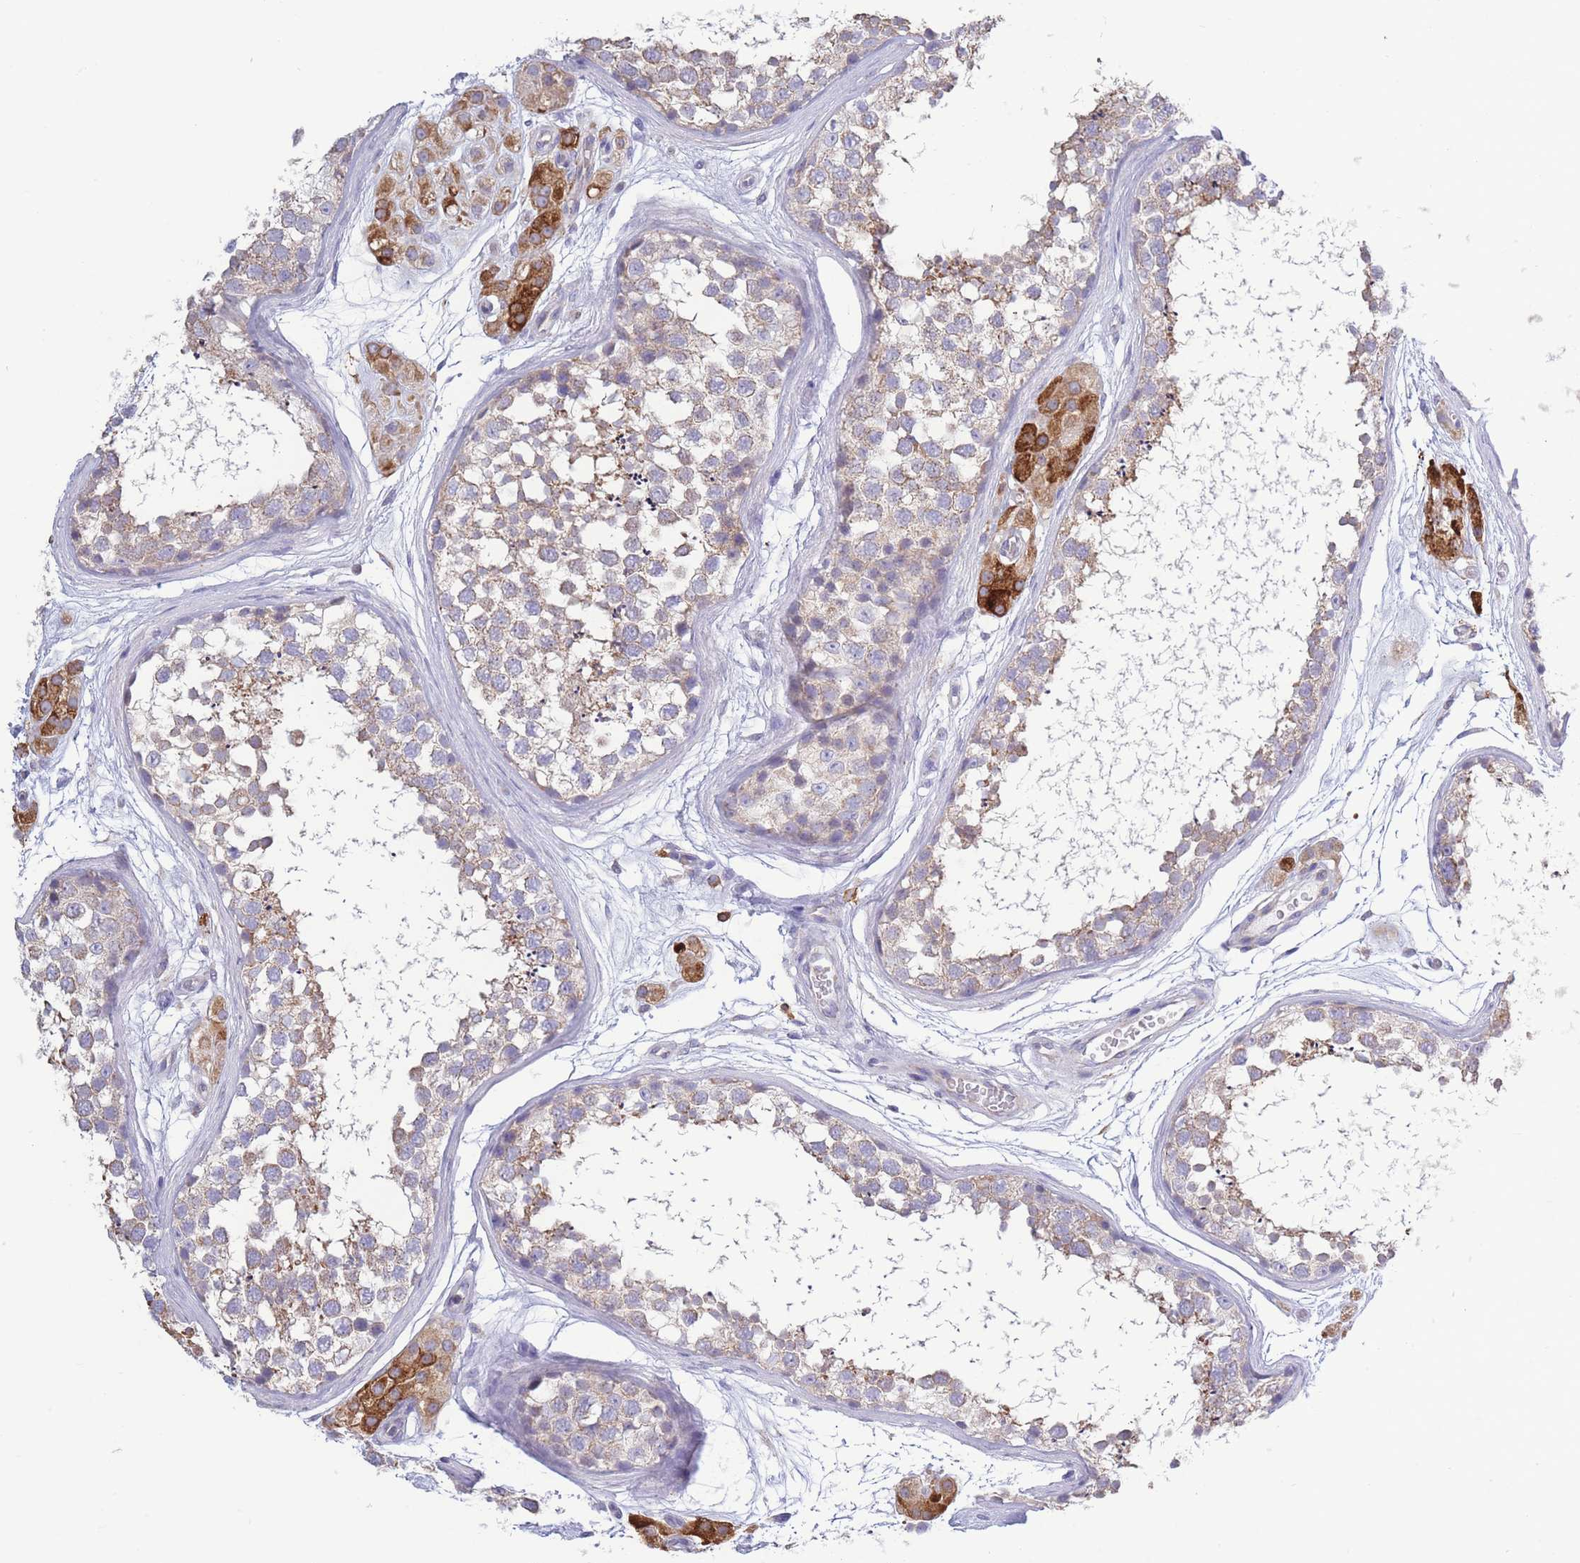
{"staining": {"intensity": "moderate", "quantity": "<25%", "location": "cytoplasmic/membranous"}, "tissue": "testis", "cell_type": "Cells in seminiferous ducts", "image_type": "normal", "snomed": [{"axis": "morphology", "description": "Normal tissue, NOS"}, {"axis": "topography", "description": "Testis"}], "caption": "Normal testis displays moderate cytoplasmic/membranous expression in approximately <25% of cells in seminiferous ducts, visualized by immunohistochemistry. The staining is performed using DAB (3,3'-diaminobenzidine) brown chromogen to label protein expression. The nuclei are counter-stained blue using hematoxylin.", "gene": "PDHA1", "patient": {"sex": "male", "age": 56}}